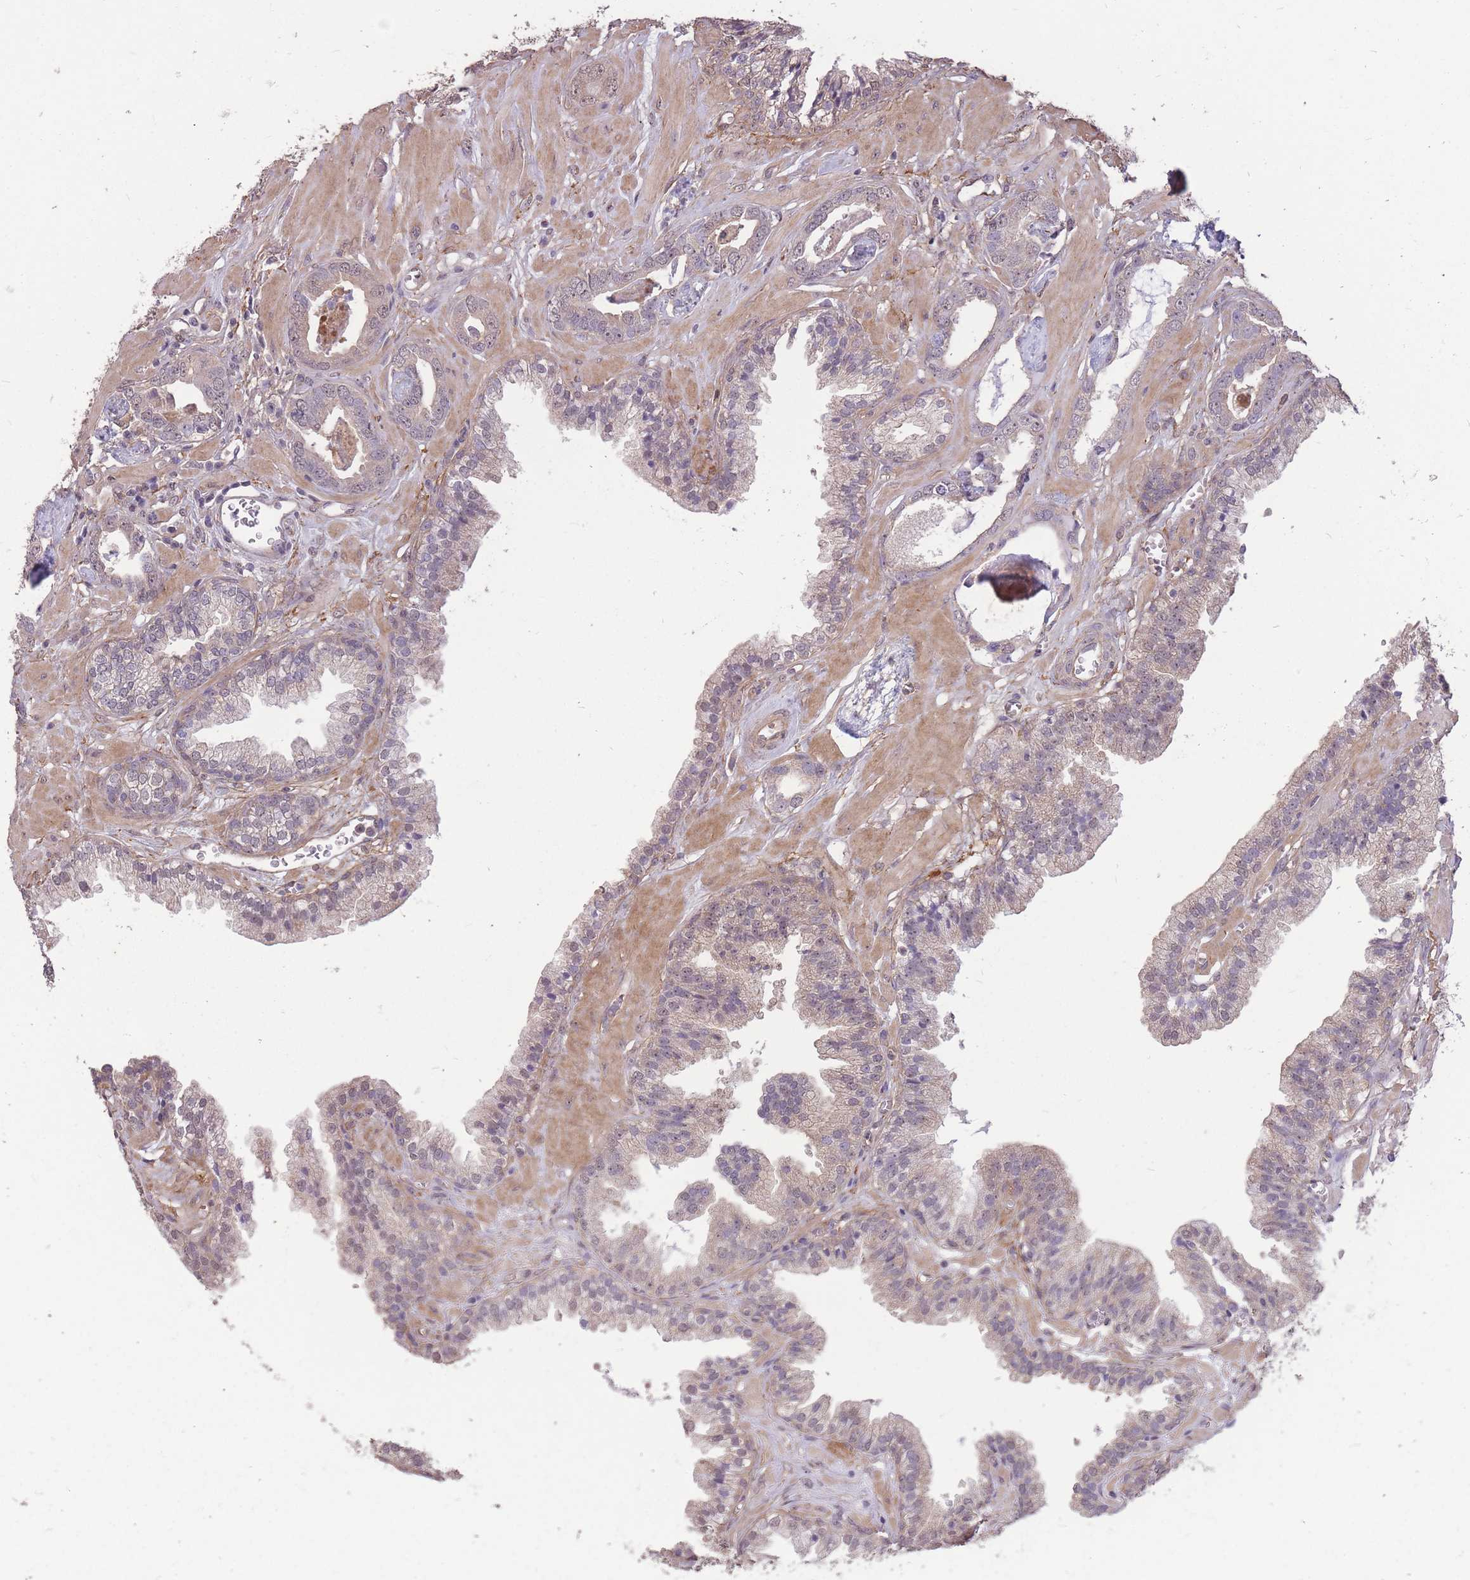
{"staining": {"intensity": "negative", "quantity": "none", "location": "none"}, "tissue": "prostate cancer", "cell_type": "Tumor cells", "image_type": "cancer", "snomed": [{"axis": "morphology", "description": "Adenocarcinoma, Low grade"}, {"axis": "topography", "description": "Prostate"}], "caption": "Protein analysis of prostate cancer displays no significant staining in tumor cells. (DAB (3,3'-diaminobenzidine) immunohistochemistry (IHC) with hematoxylin counter stain).", "gene": "DYNC1LI2", "patient": {"sex": "male", "age": 60}}